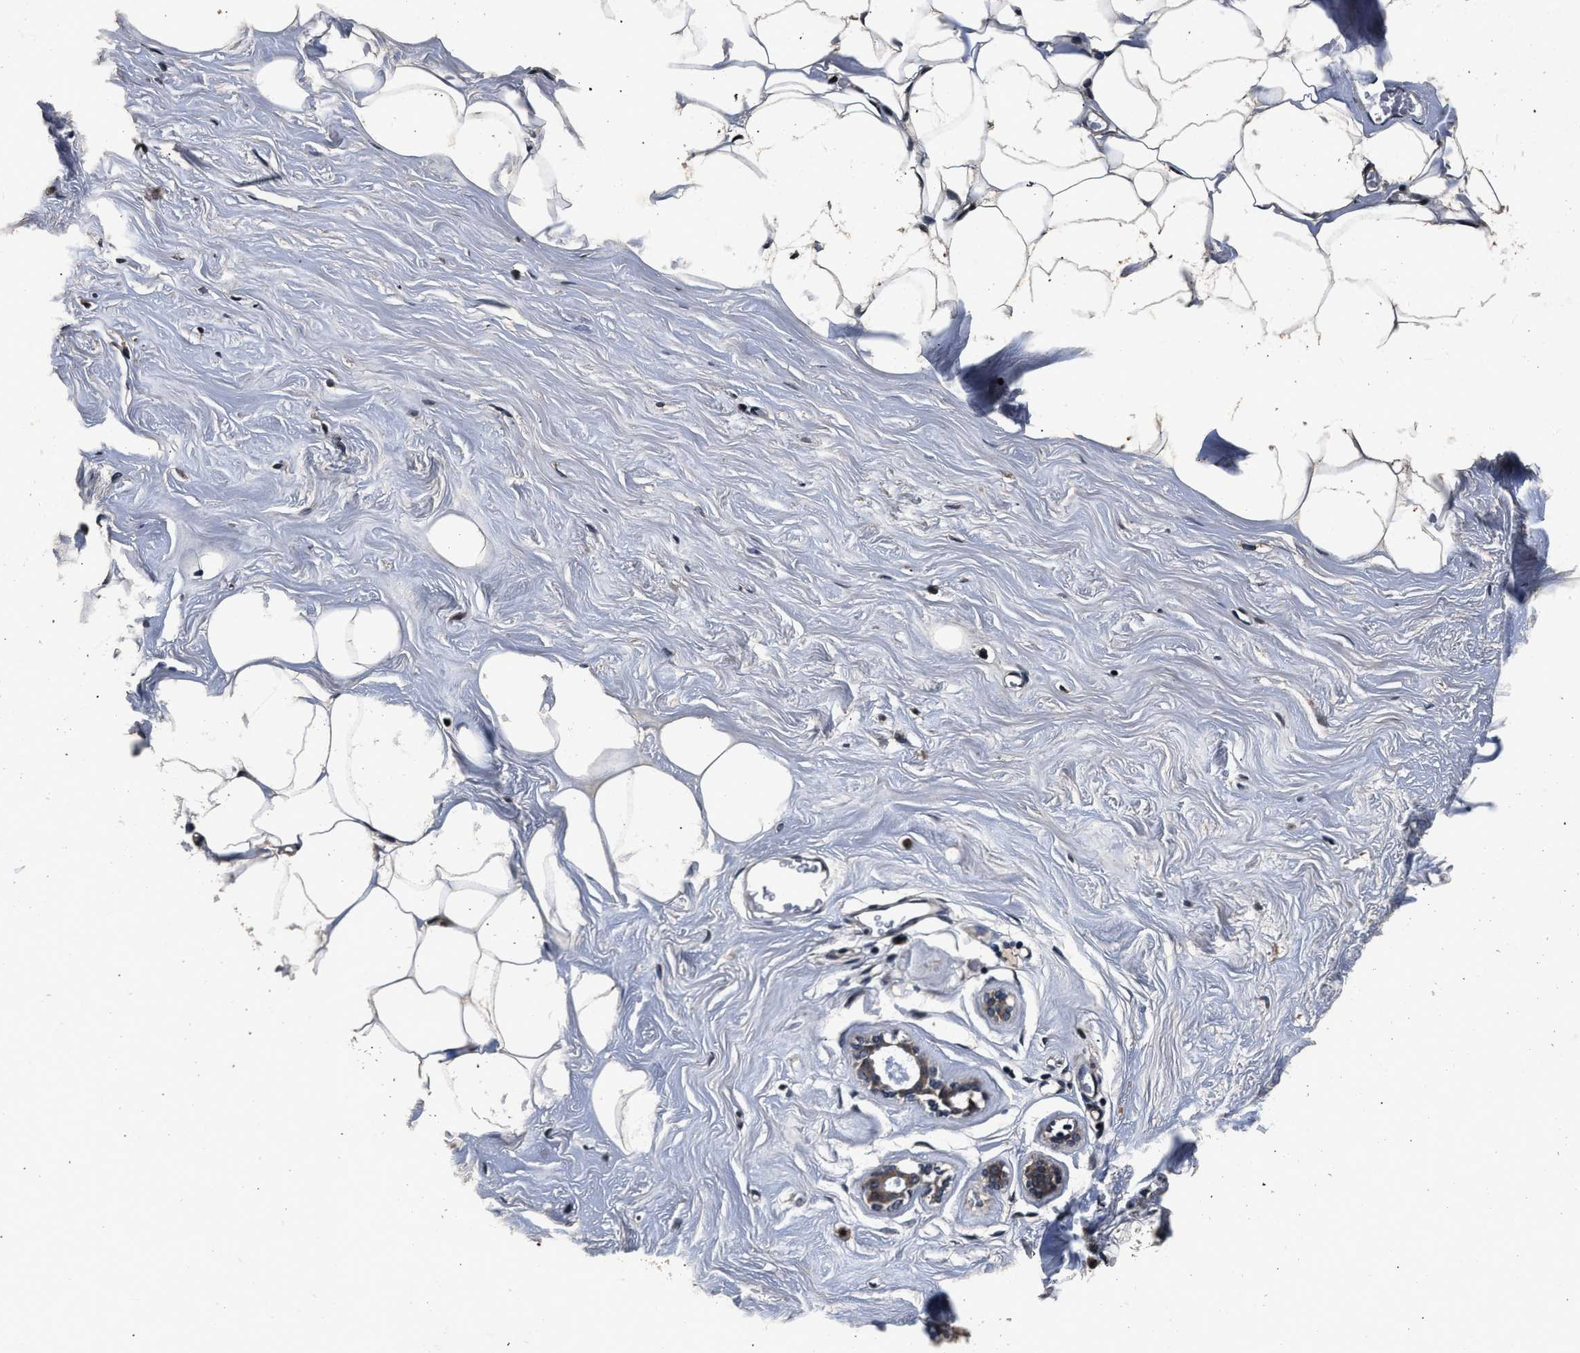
{"staining": {"intensity": "weak", "quantity": "25%-75%", "location": "nuclear"}, "tissue": "adipose tissue", "cell_type": "Adipocytes", "image_type": "normal", "snomed": [{"axis": "morphology", "description": "Normal tissue, NOS"}, {"axis": "morphology", "description": "Fibrosis, NOS"}, {"axis": "topography", "description": "Breast"}, {"axis": "topography", "description": "Adipose tissue"}], "caption": "Adipocytes display low levels of weak nuclear positivity in approximately 25%-75% of cells in normal adipose tissue.", "gene": "CSTF1", "patient": {"sex": "female", "age": 39}}